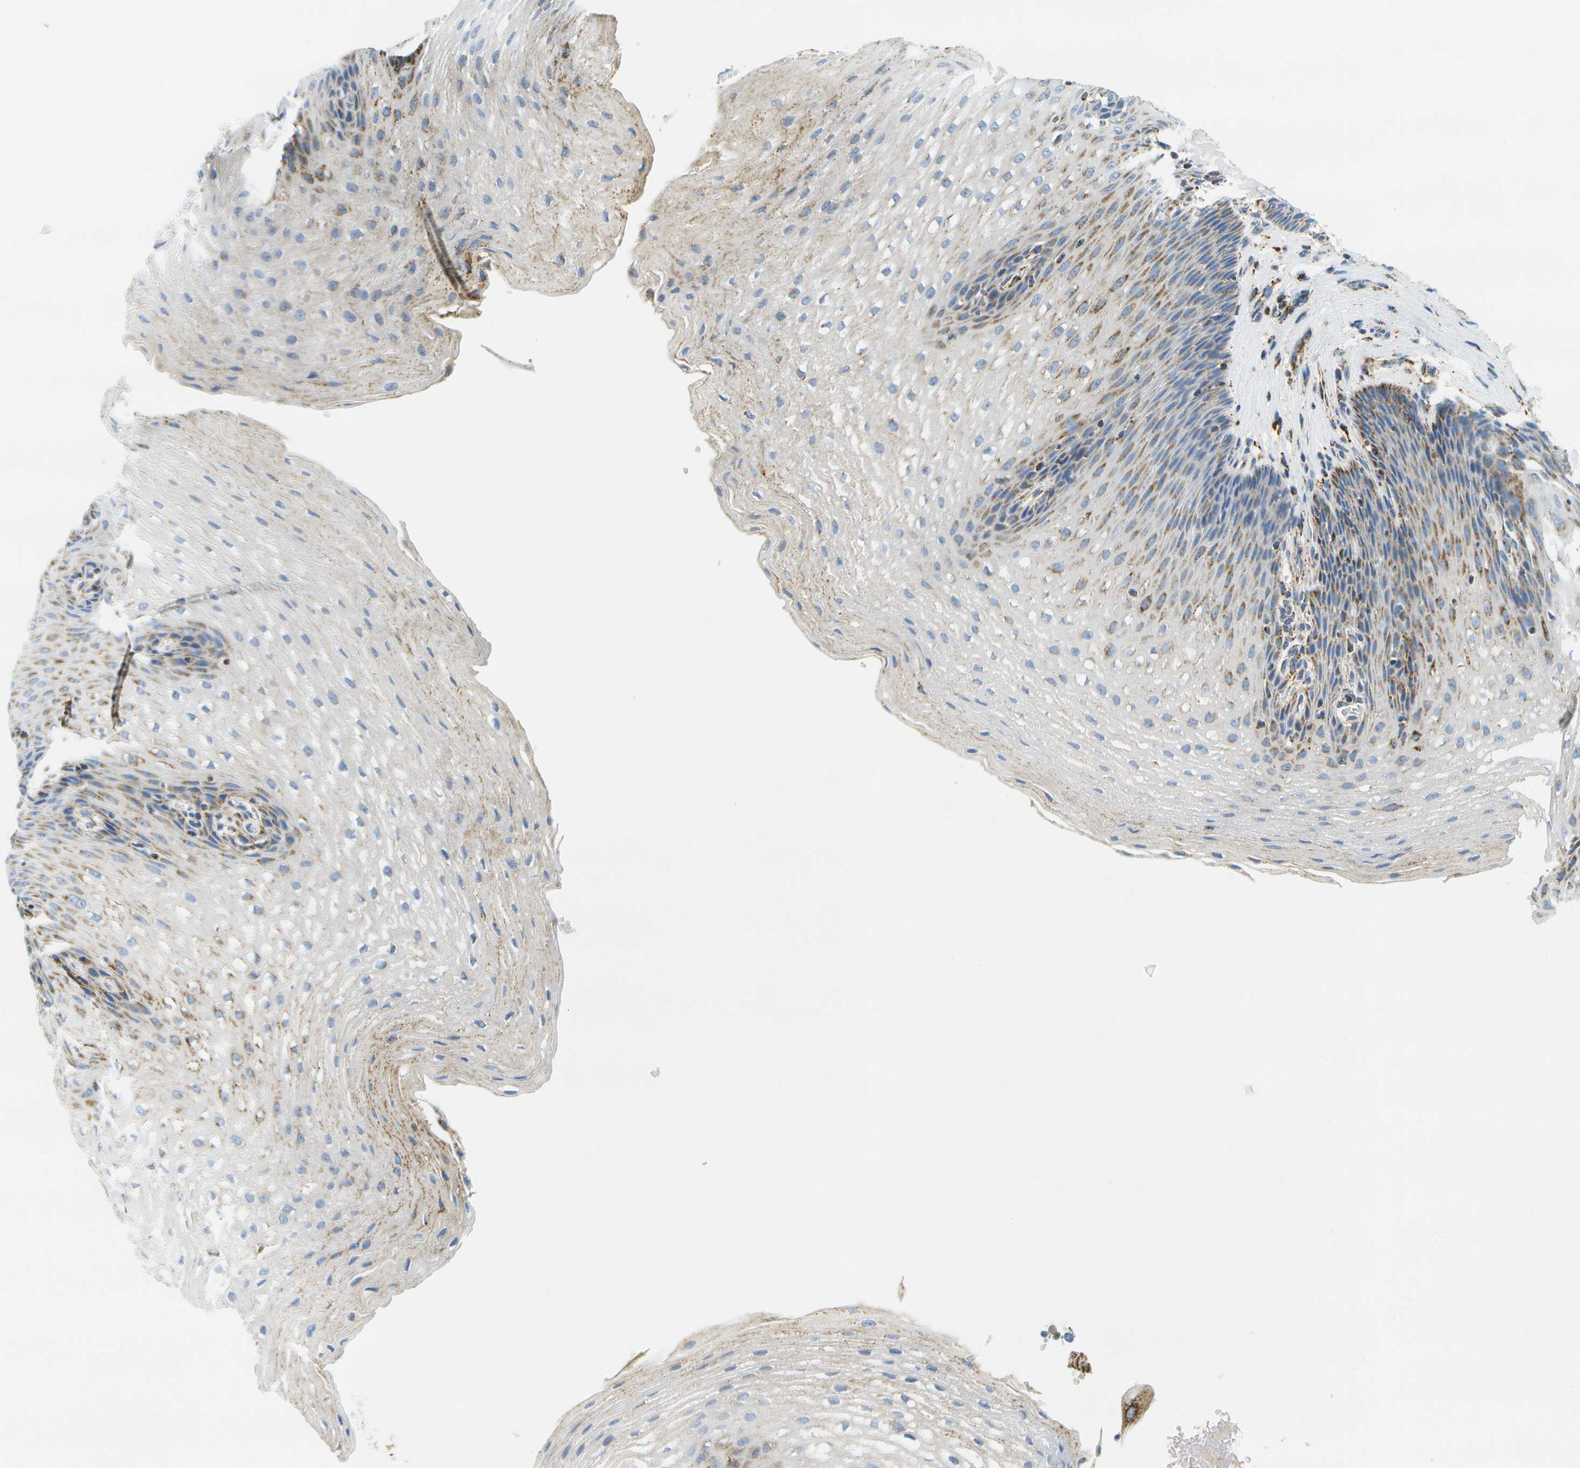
{"staining": {"intensity": "moderate", "quantity": "<25%", "location": "cytoplasmic/membranous"}, "tissue": "esophagus", "cell_type": "Squamous epithelial cells", "image_type": "normal", "snomed": [{"axis": "morphology", "description": "Normal tissue, NOS"}, {"axis": "topography", "description": "Esophagus"}], "caption": "IHC staining of benign esophagus, which displays low levels of moderate cytoplasmic/membranous staining in about <25% of squamous epithelial cells indicating moderate cytoplasmic/membranous protein expression. The staining was performed using DAB (brown) for protein detection and nuclei were counterstained in hematoxylin (blue).", "gene": "HLCS", "patient": {"sex": "male", "age": 48}}